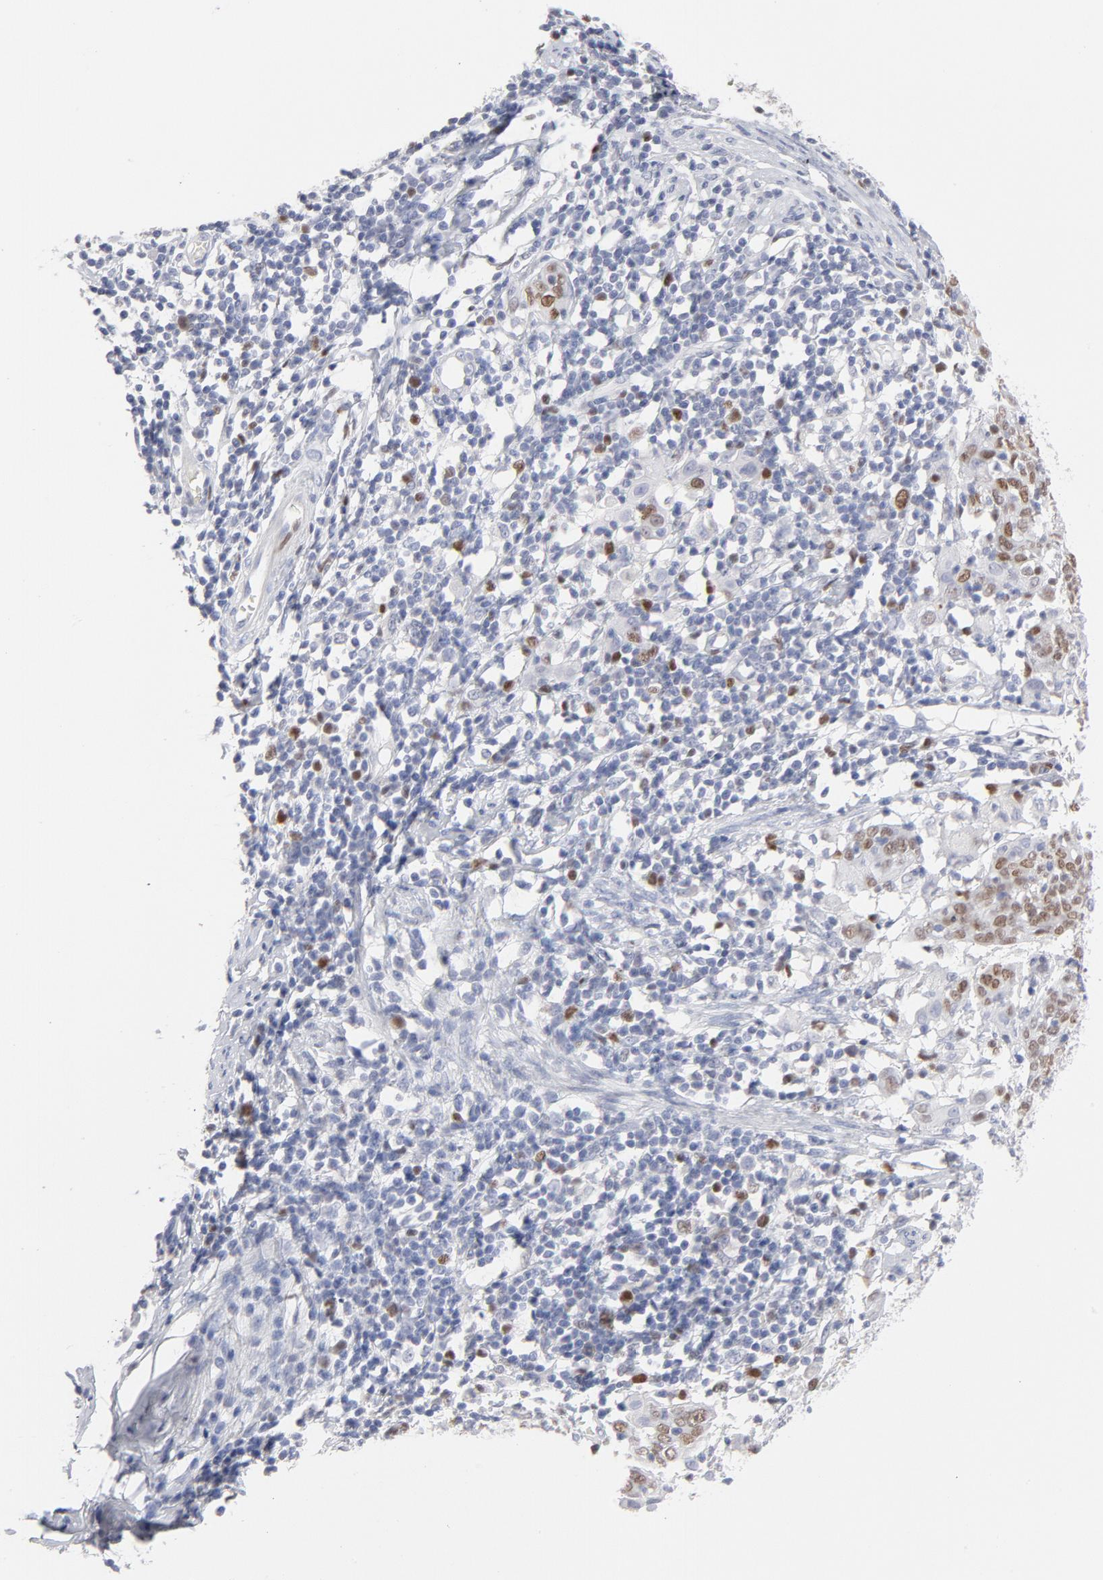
{"staining": {"intensity": "strong", "quantity": ">75%", "location": "nuclear"}, "tissue": "cervical cancer", "cell_type": "Tumor cells", "image_type": "cancer", "snomed": [{"axis": "morphology", "description": "Normal tissue, NOS"}, {"axis": "morphology", "description": "Squamous cell carcinoma, NOS"}, {"axis": "topography", "description": "Cervix"}], "caption": "A photomicrograph of human squamous cell carcinoma (cervical) stained for a protein displays strong nuclear brown staining in tumor cells.", "gene": "MCM7", "patient": {"sex": "female", "age": 67}}